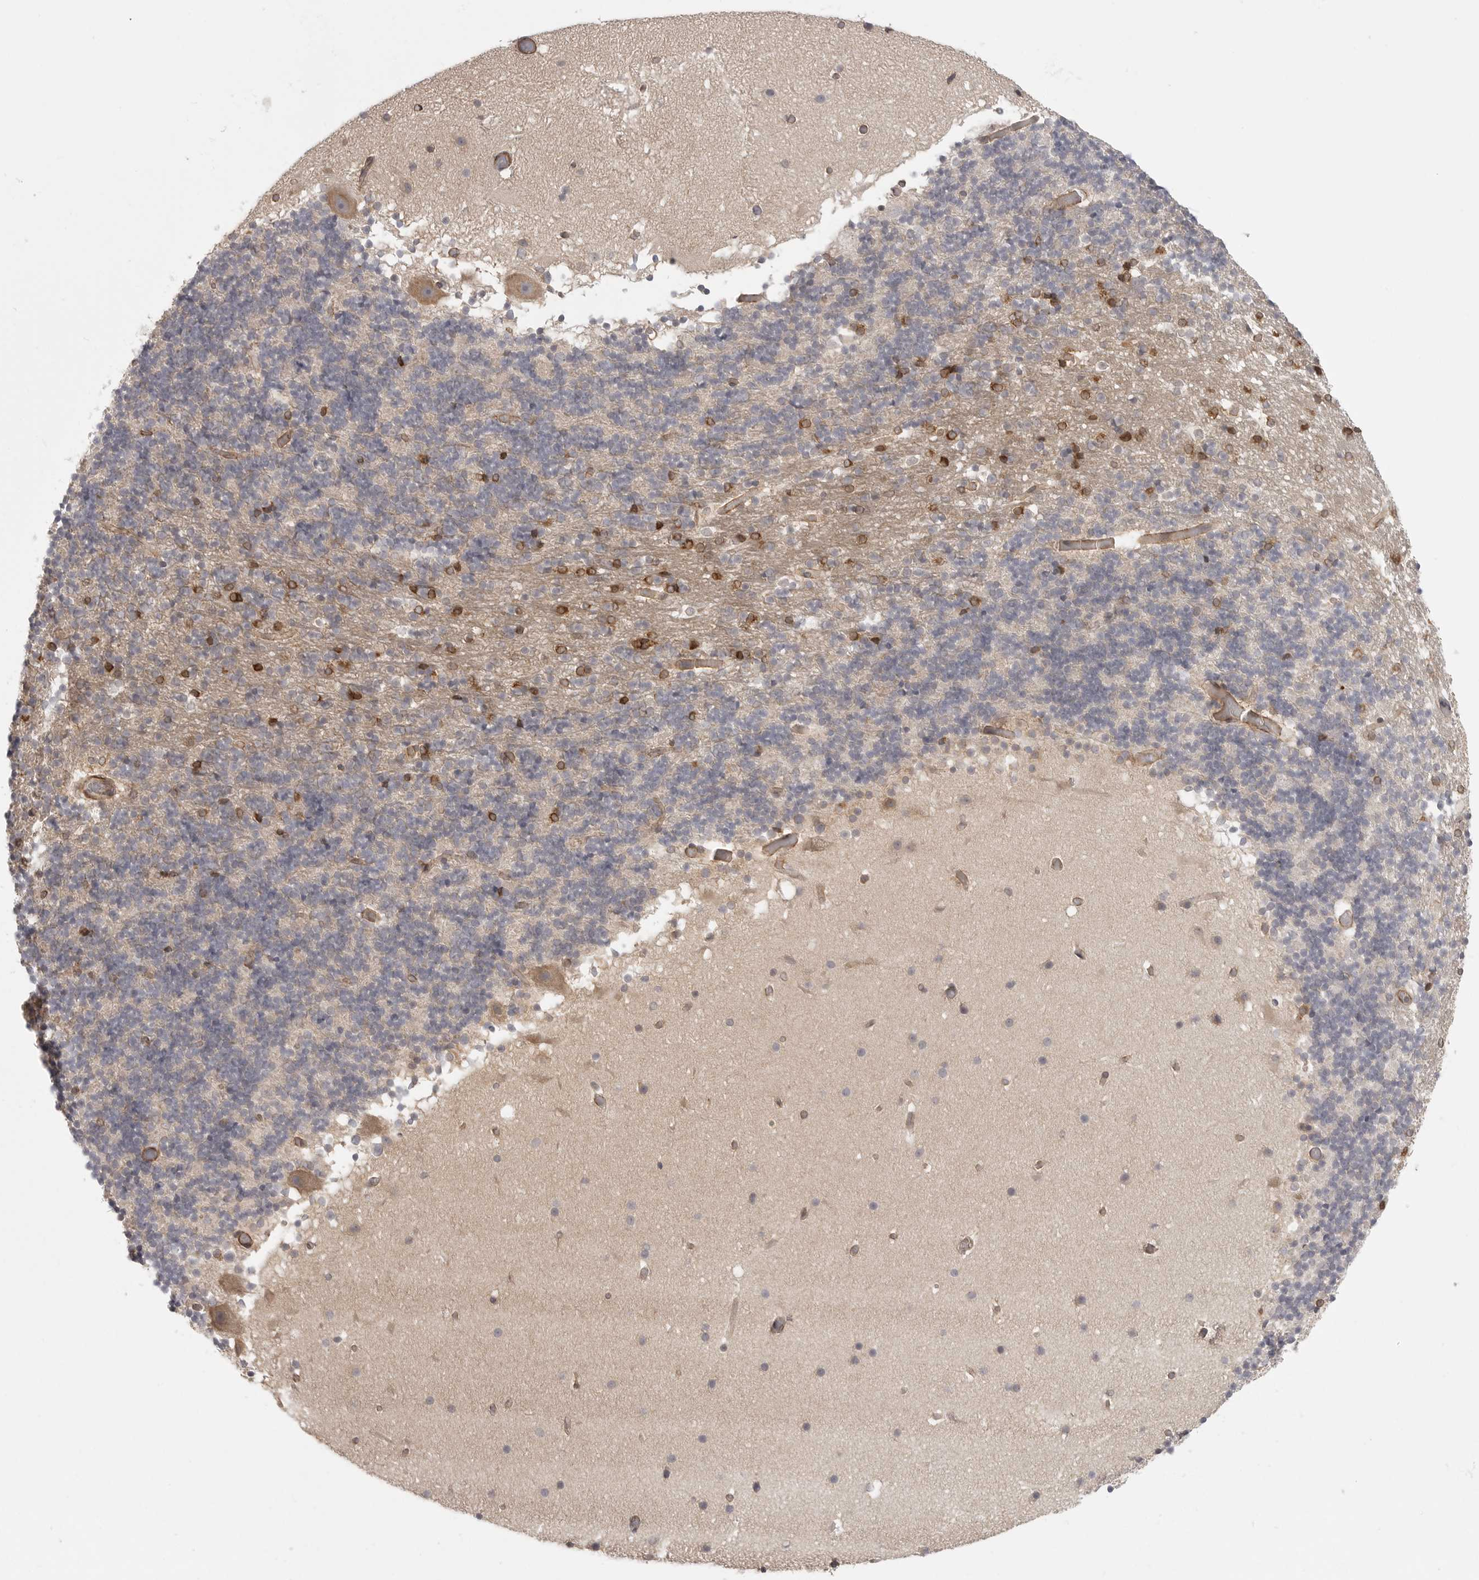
{"staining": {"intensity": "weak", "quantity": "<25%", "location": "cytoplasmic/membranous"}, "tissue": "cerebellum", "cell_type": "Cells in granular layer", "image_type": "normal", "snomed": [{"axis": "morphology", "description": "Normal tissue, NOS"}, {"axis": "topography", "description": "Cerebellum"}], "caption": "An immunohistochemistry (IHC) photomicrograph of normal cerebellum is shown. There is no staining in cells in granular layer of cerebellum.", "gene": "CERS2", "patient": {"sex": "male", "age": 57}}